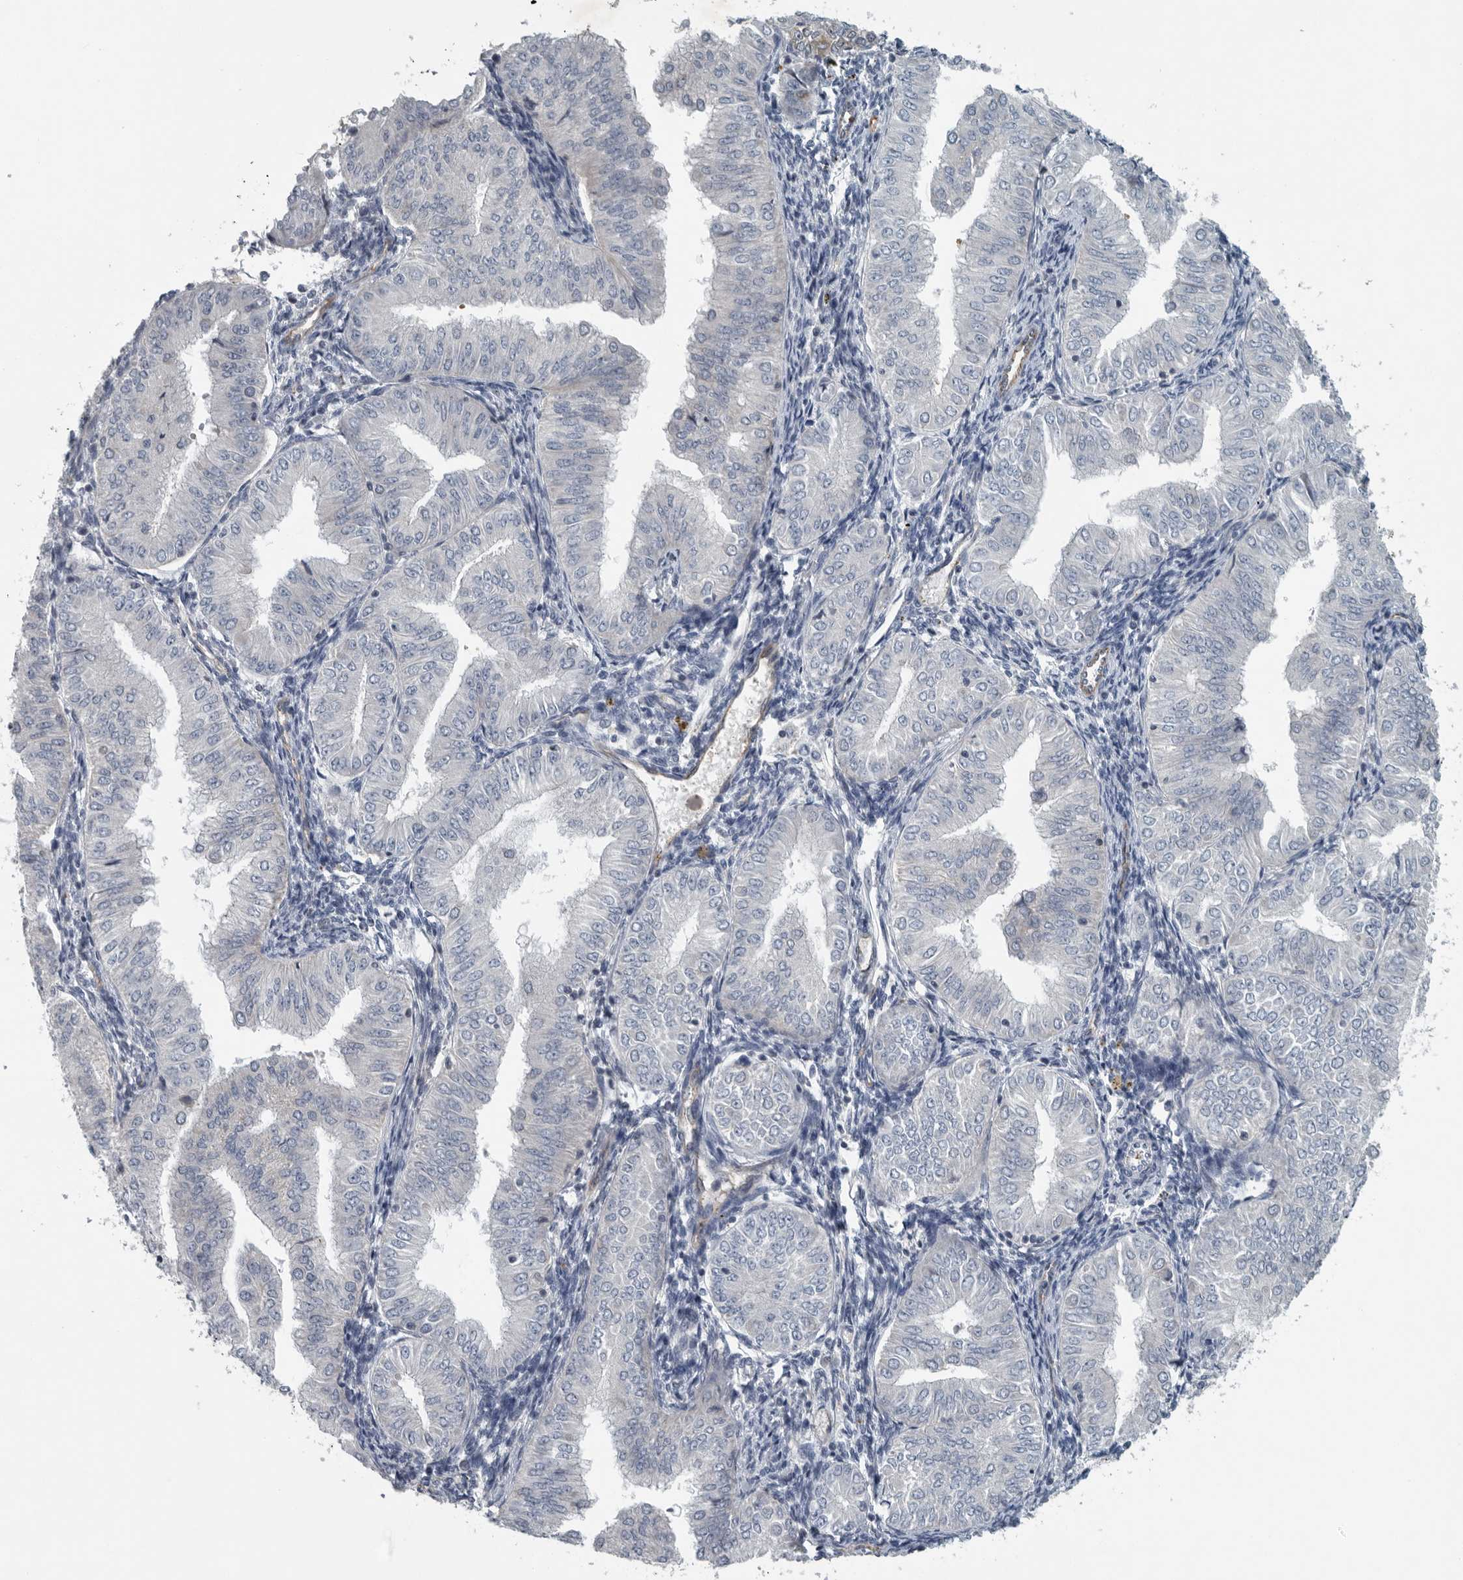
{"staining": {"intensity": "weak", "quantity": "<25%", "location": "cytoplasmic/membranous"}, "tissue": "endometrial cancer", "cell_type": "Tumor cells", "image_type": "cancer", "snomed": [{"axis": "morphology", "description": "Normal tissue, NOS"}, {"axis": "morphology", "description": "Adenocarcinoma, NOS"}, {"axis": "topography", "description": "Endometrium"}], "caption": "DAB (3,3'-diaminobenzidine) immunohistochemical staining of human adenocarcinoma (endometrial) demonstrates no significant expression in tumor cells.", "gene": "MPP3", "patient": {"sex": "female", "age": 53}}